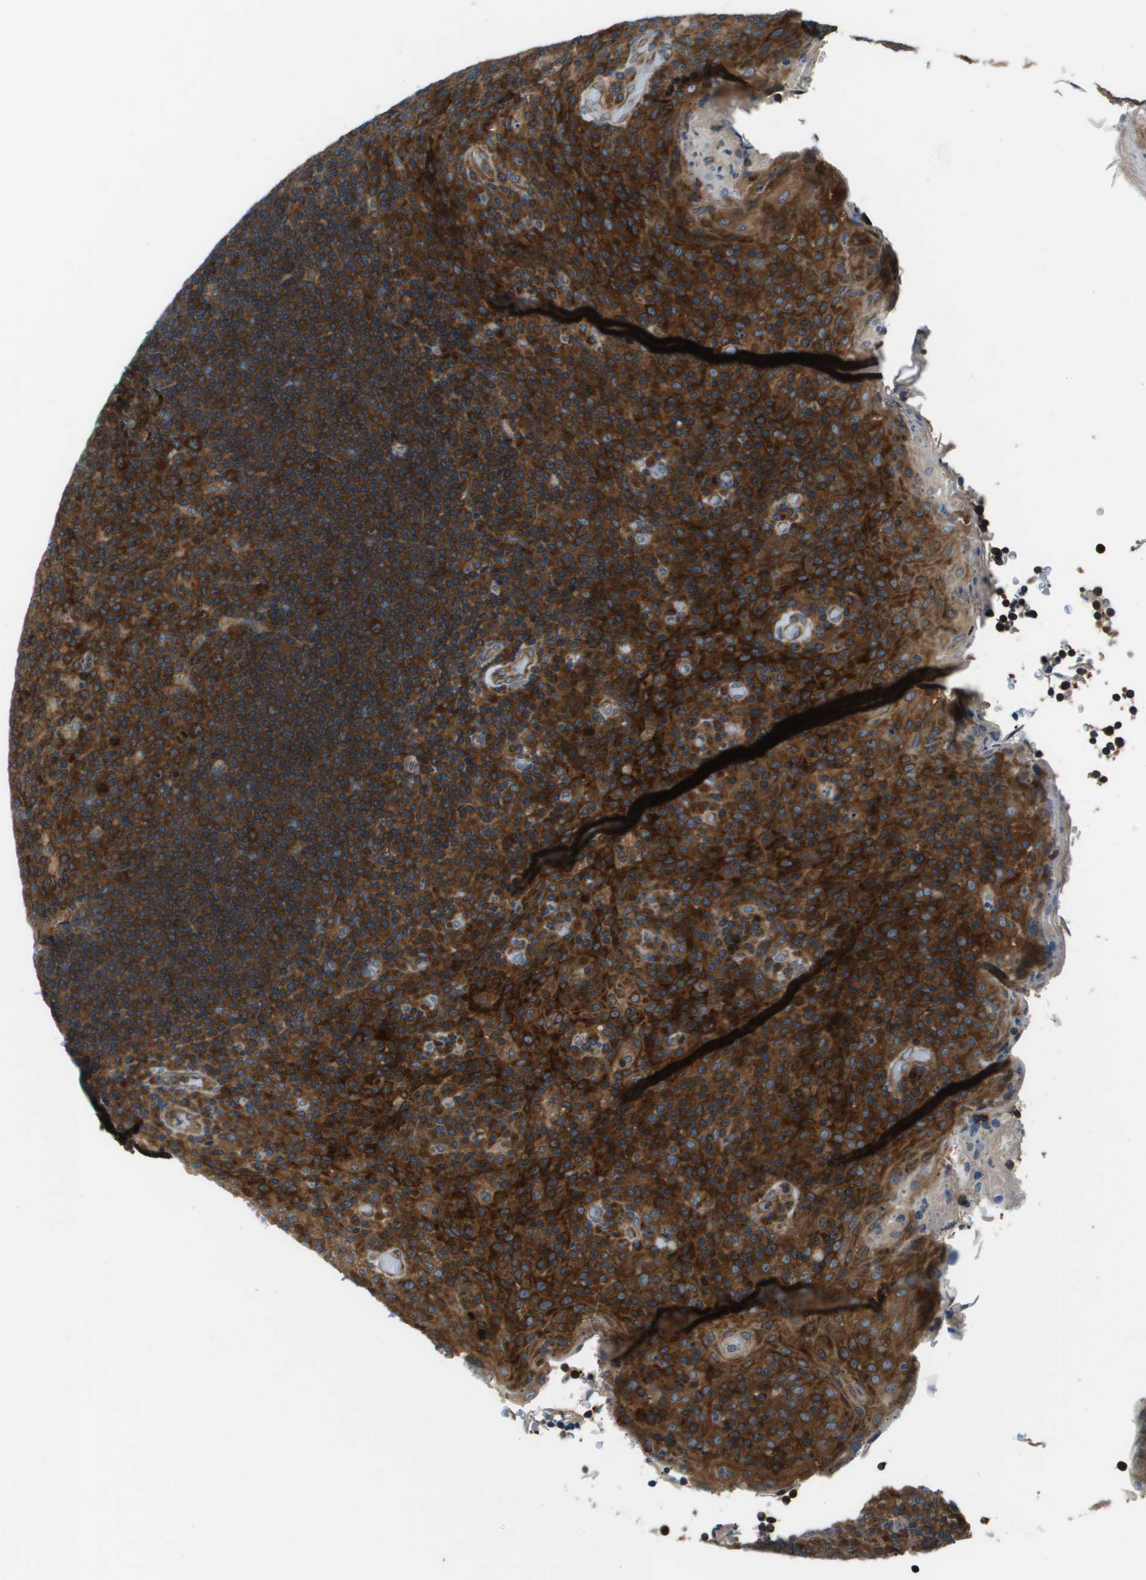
{"staining": {"intensity": "strong", "quantity": ">75%", "location": "cytoplasmic/membranous"}, "tissue": "tonsil", "cell_type": "Germinal center cells", "image_type": "normal", "snomed": [{"axis": "morphology", "description": "Normal tissue, NOS"}, {"axis": "topography", "description": "Tonsil"}], "caption": "This image exhibits benign tonsil stained with immunohistochemistry (IHC) to label a protein in brown. The cytoplasmic/membranous of germinal center cells show strong positivity for the protein. Nuclei are counter-stained blue.", "gene": "ARFGAP2", "patient": {"sex": "male", "age": 17}}